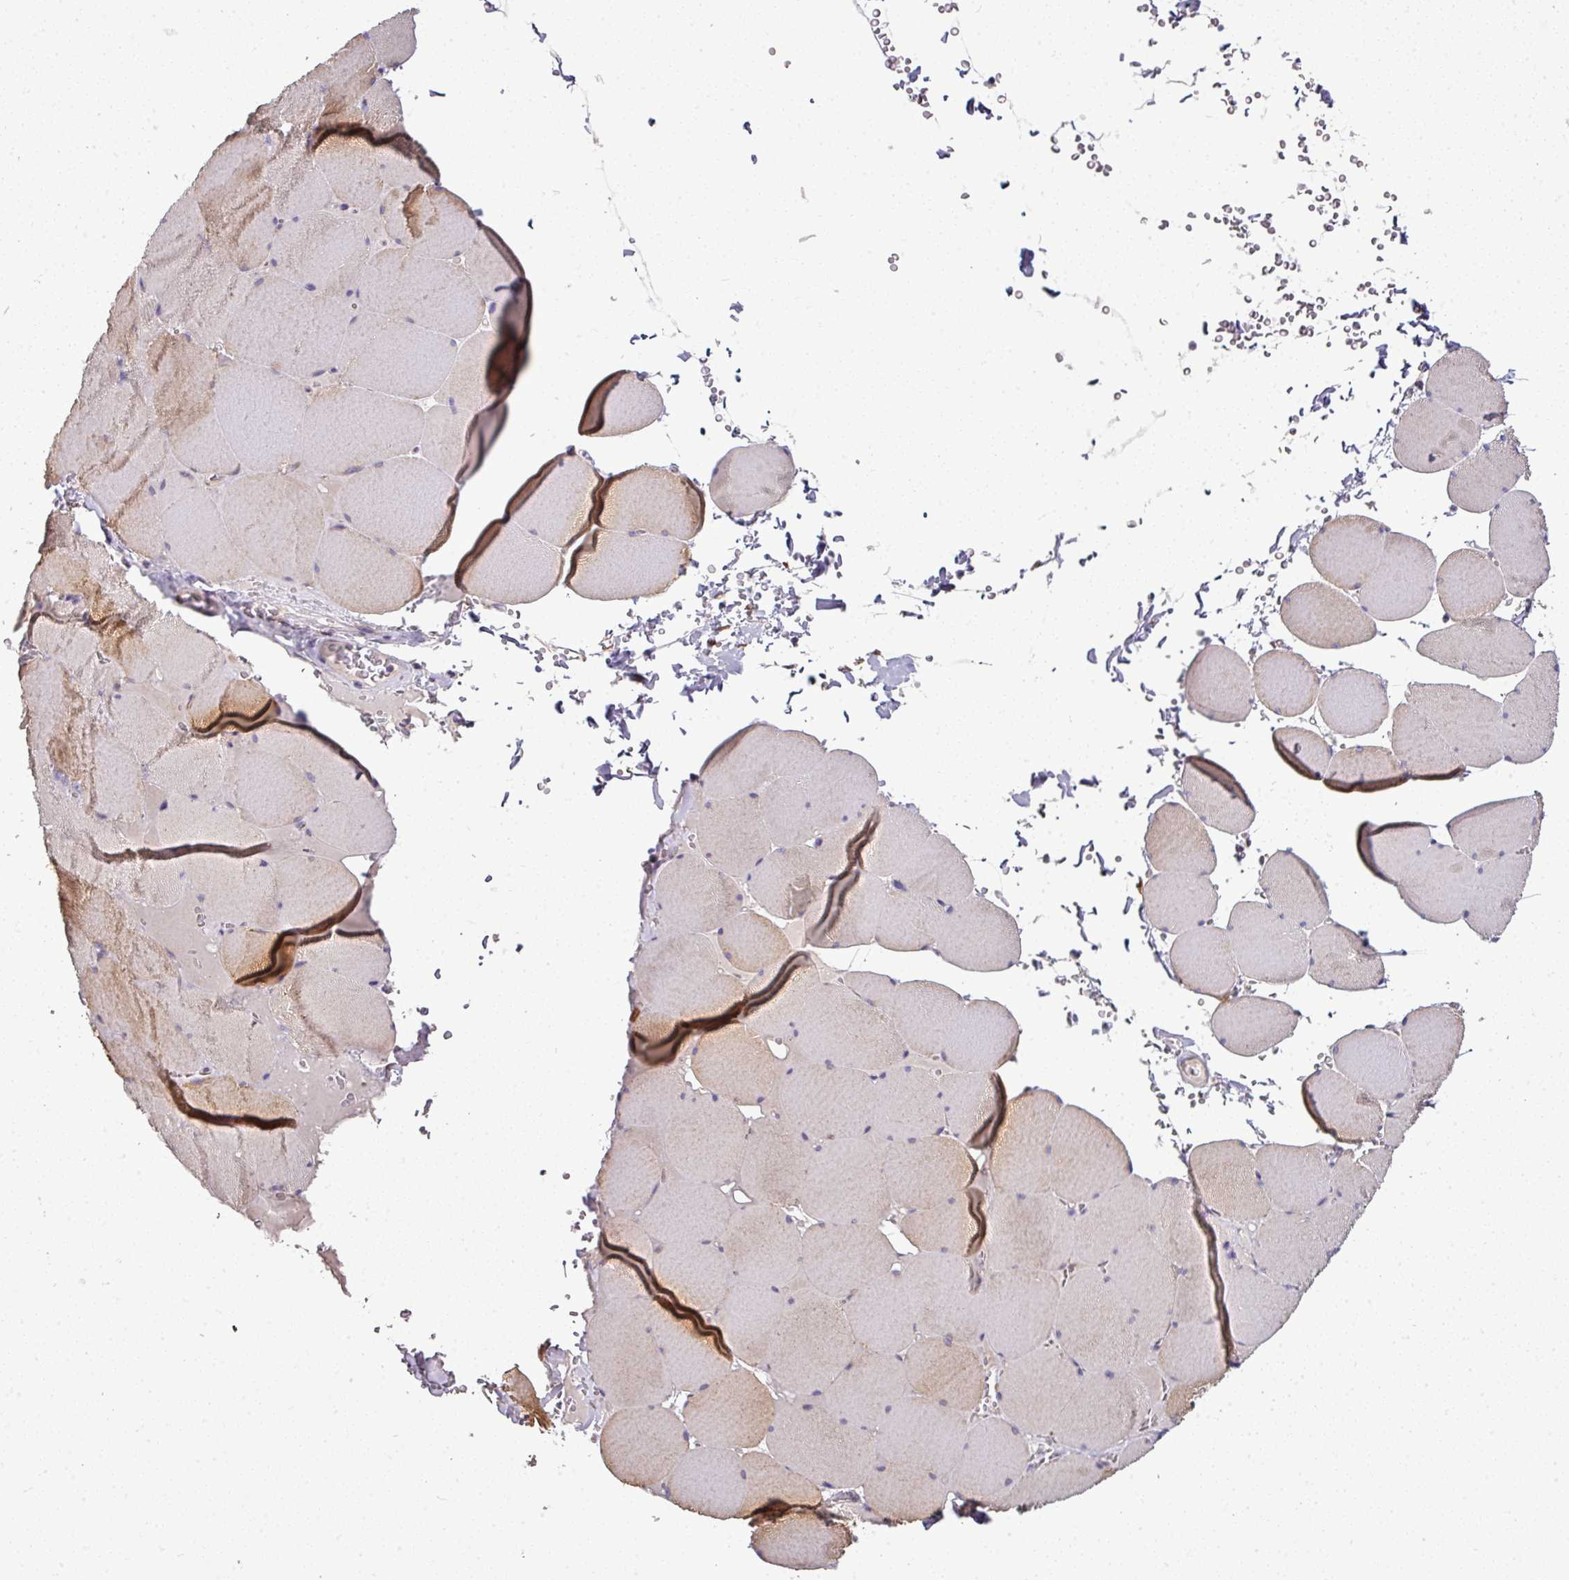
{"staining": {"intensity": "moderate", "quantity": "25%-75%", "location": "cytoplasmic/membranous"}, "tissue": "skeletal muscle", "cell_type": "Myocytes", "image_type": "normal", "snomed": [{"axis": "morphology", "description": "Normal tissue, NOS"}, {"axis": "topography", "description": "Skeletal muscle"}, {"axis": "topography", "description": "Head-Neck"}], "caption": "Immunohistochemistry (IHC) image of normal skeletal muscle: human skeletal muscle stained using immunohistochemistry displays medium levels of moderate protein expression localized specifically in the cytoplasmic/membranous of myocytes, appearing as a cytoplasmic/membranous brown color.", "gene": "GAN", "patient": {"sex": "male", "age": 66}}